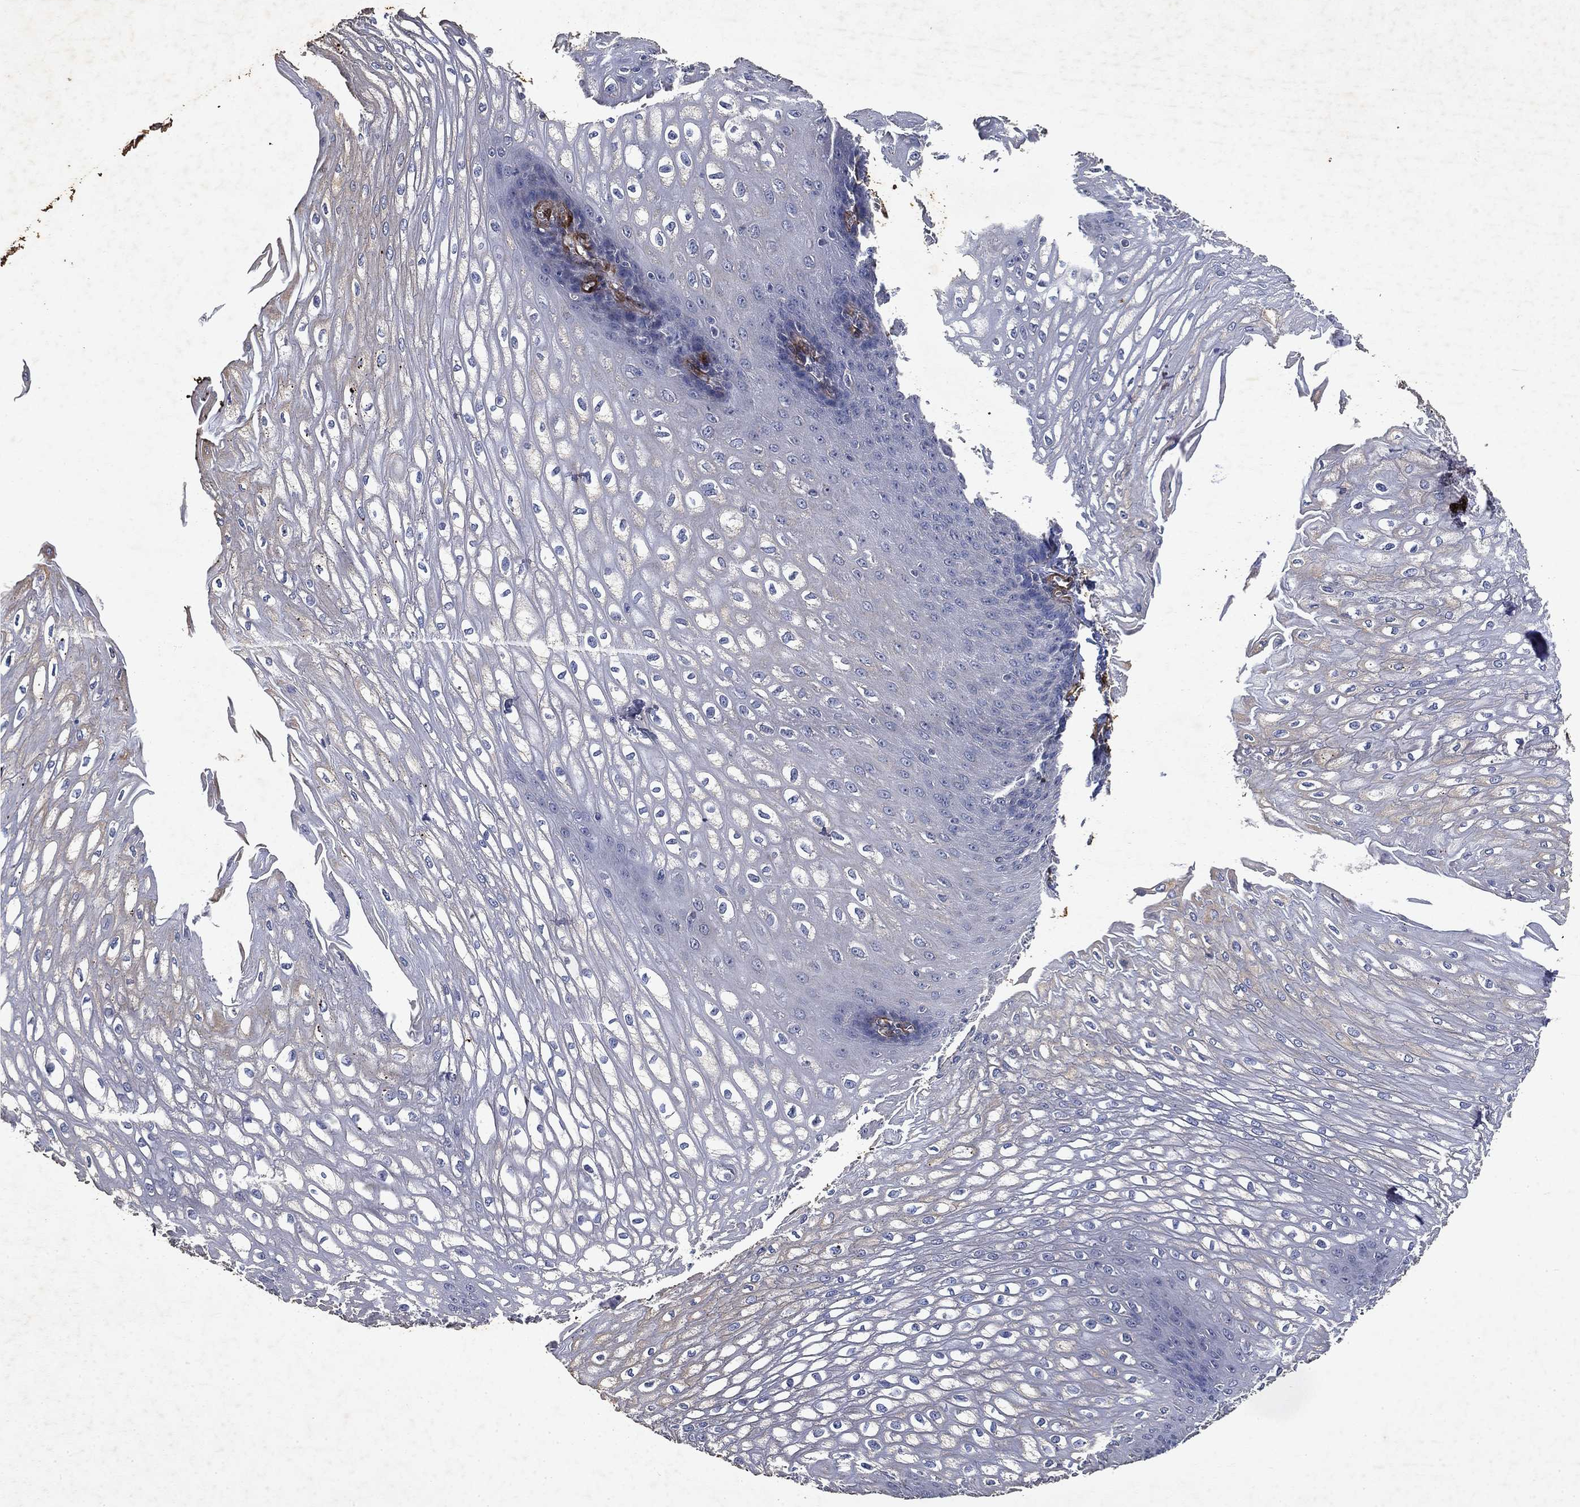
{"staining": {"intensity": "negative", "quantity": "none", "location": "none"}, "tissue": "esophagus", "cell_type": "Squamous epithelial cells", "image_type": "normal", "snomed": [{"axis": "morphology", "description": "Normal tissue, NOS"}, {"axis": "topography", "description": "Esophagus"}], "caption": "A high-resolution photomicrograph shows immunohistochemistry (IHC) staining of normal esophagus, which demonstrates no significant positivity in squamous epithelial cells.", "gene": "COL4A2", "patient": {"sex": "male", "age": 58}}